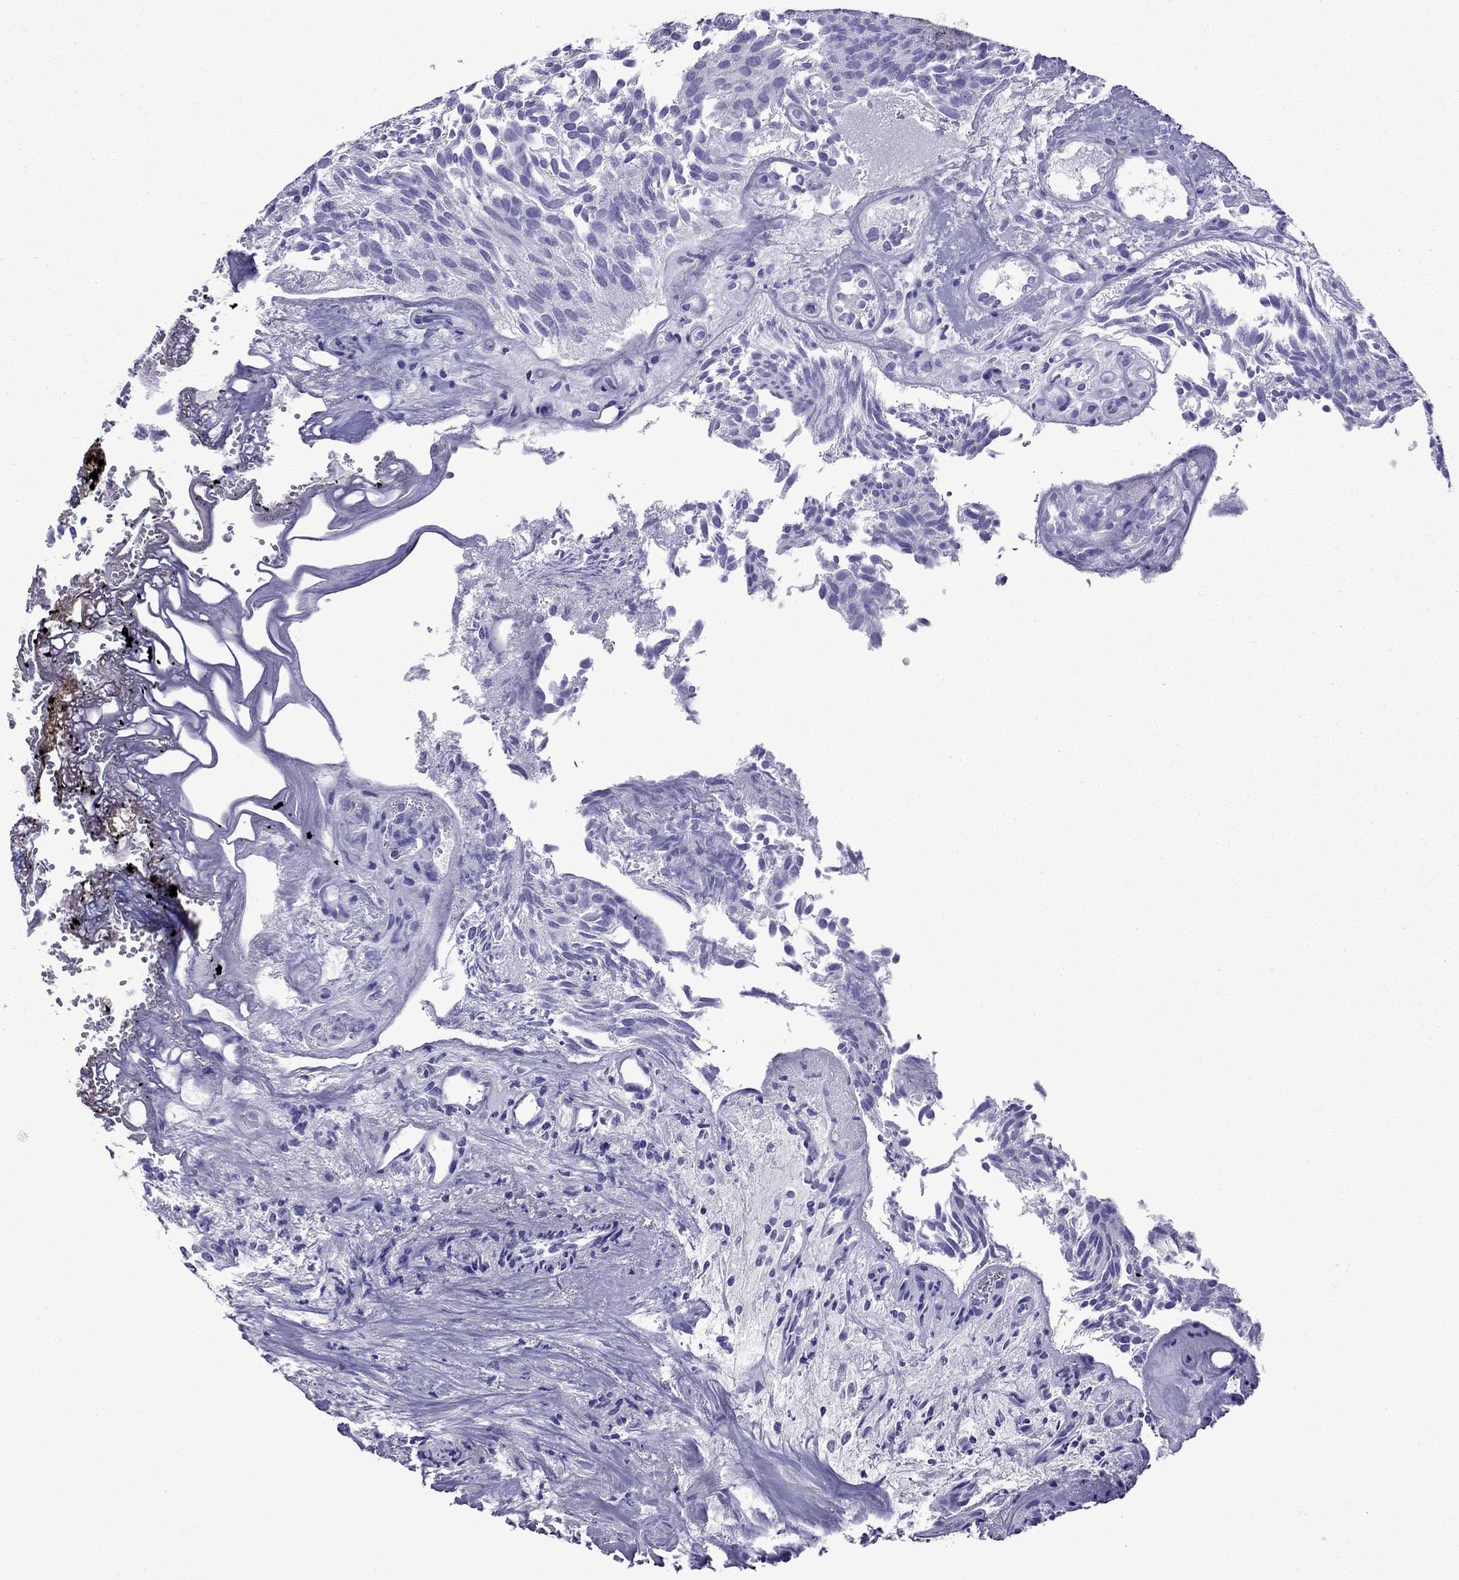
{"staining": {"intensity": "negative", "quantity": "none", "location": "none"}, "tissue": "urothelial cancer", "cell_type": "Tumor cells", "image_type": "cancer", "snomed": [{"axis": "morphology", "description": "Urothelial carcinoma, Low grade"}, {"axis": "topography", "description": "Urinary bladder"}], "caption": "High magnification brightfield microscopy of urothelial cancer stained with DAB (3,3'-diaminobenzidine) (brown) and counterstained with hematoxylin (blue): tumor cells show no significant staining.", "gene": "CRYBA1", "patient": {"sex": "female", "age": 87}}